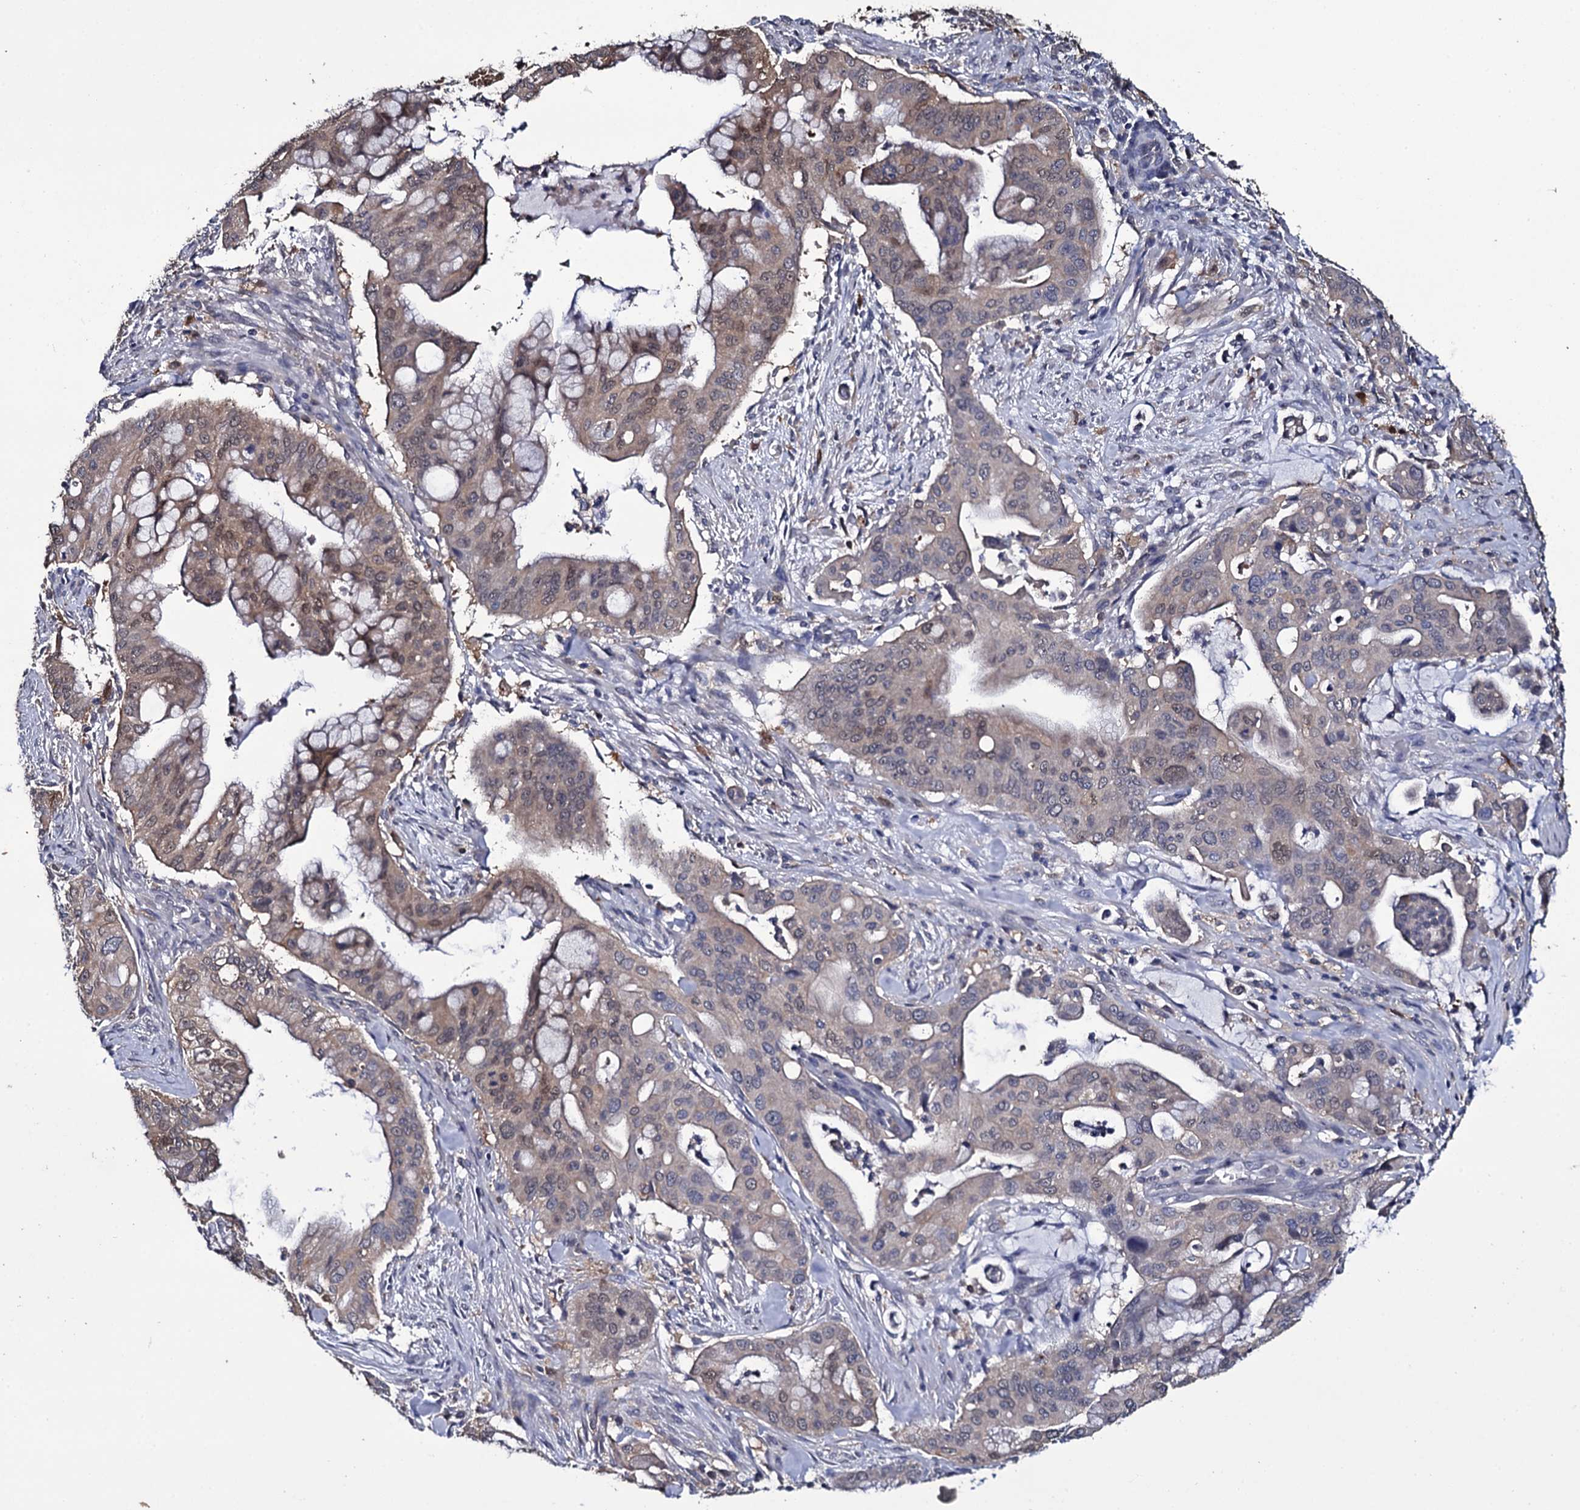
{"staining": {"intensity": "weak", "quantity": "25%-75%", "location": "cytoplasmic/membranous,nuclear"}, "tissue": "pancreatic cancer", "cell_type": "Tumor cells", "image_type": "cancer", "snomed": [{"axis": "morphology", "description": "Adenocarcinoma, NOS"}, {"axis": "topography", "description": "Pancreas"}], "caption": "Immunohistochemical staining of human pancreatic cancer (adenocarcinoma) shows low levels of weak cytoplasmic/membranous and nuclear protein positivity in about 25%-75% of tumor cells.", "gene": "CRYL1", "patient": {"sex": "male", "age": 46}}